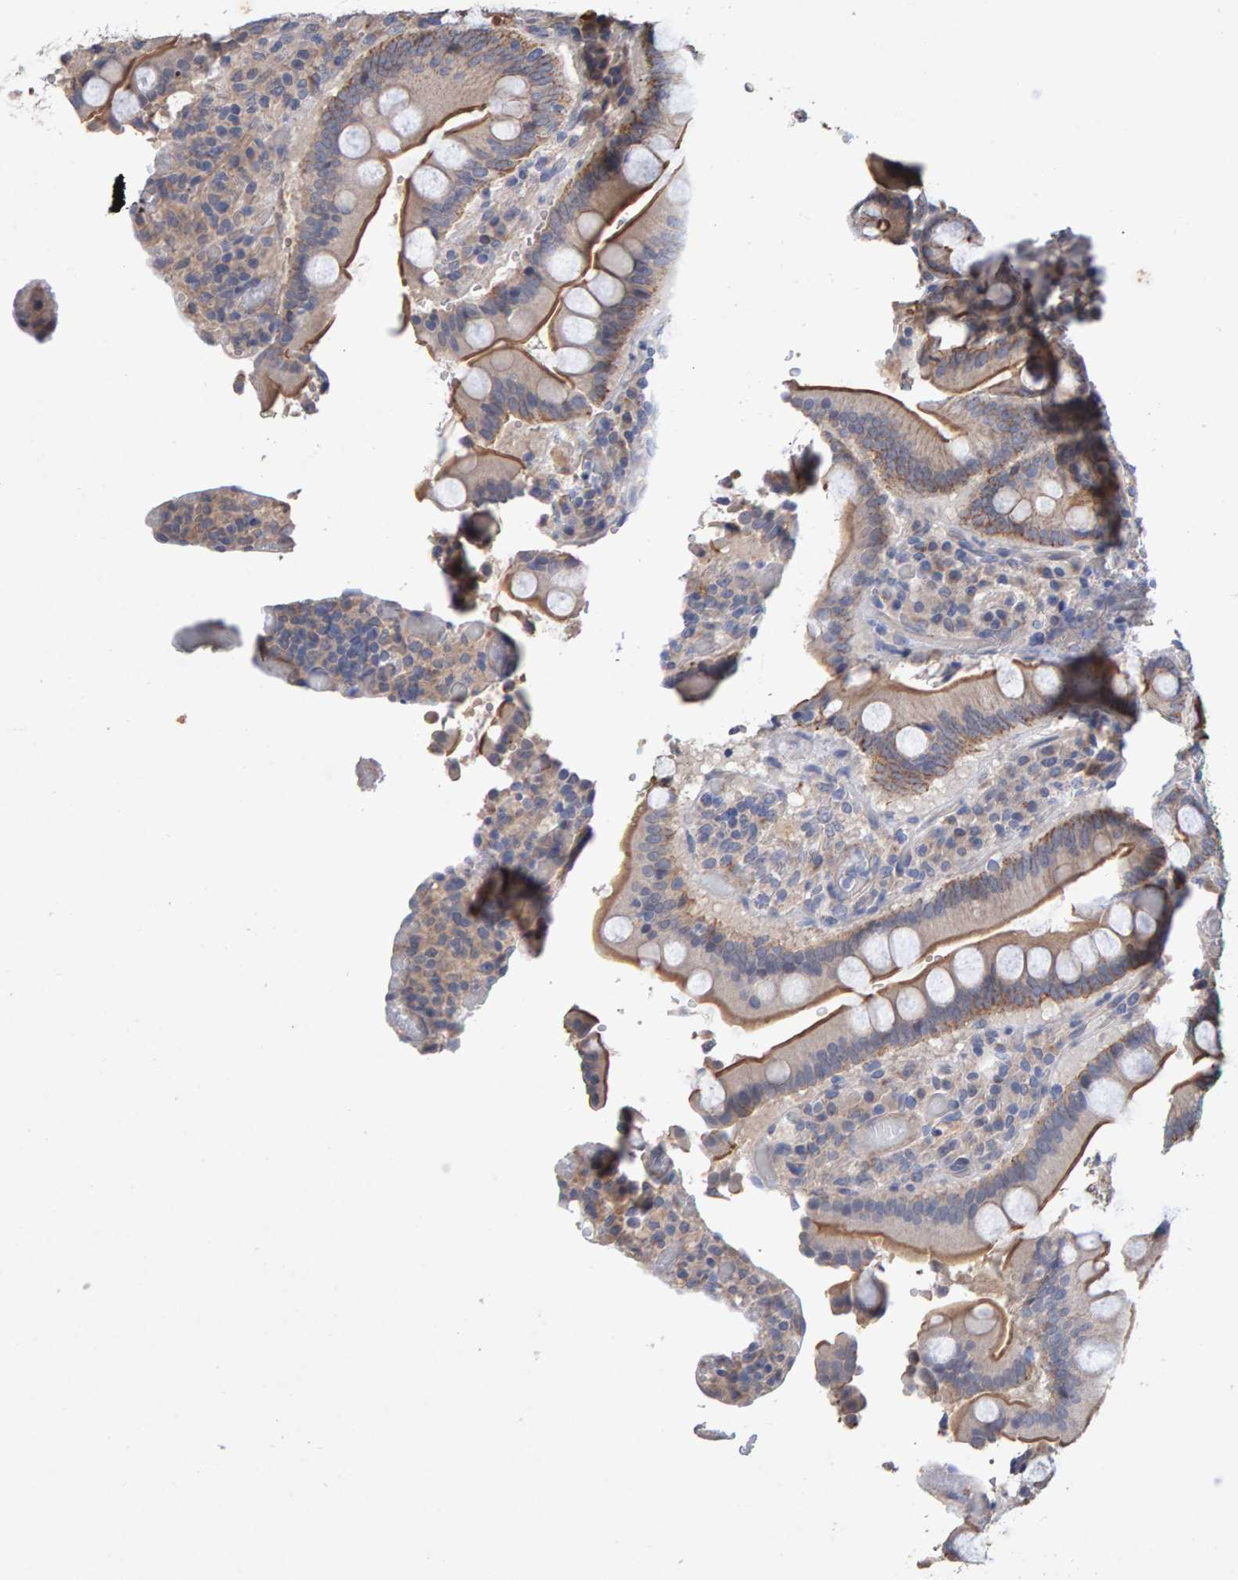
{"staining": {"intensity": "moderate", "quantity": ">75%", "location": "cytoplasmic/membranous"}, "tissue": "duodenum", "cell_type": "Glandular cells", "image_type": "normal", "snomed": [{"axis": "morphology", "description": "Normal tissue, NOS"}, {"axis": "topography", "description": "Small intestine, NOS"}], "caption": "This photomicrograph exhibits immunohistochemistry (IHC) staining of unremarkable duodenum, with medium moderate cytoplasmic/membranous positivity in about >75% of glandular cells.", "gene": "EFR3A", "patient": {"sex": "female", "age": 71}}